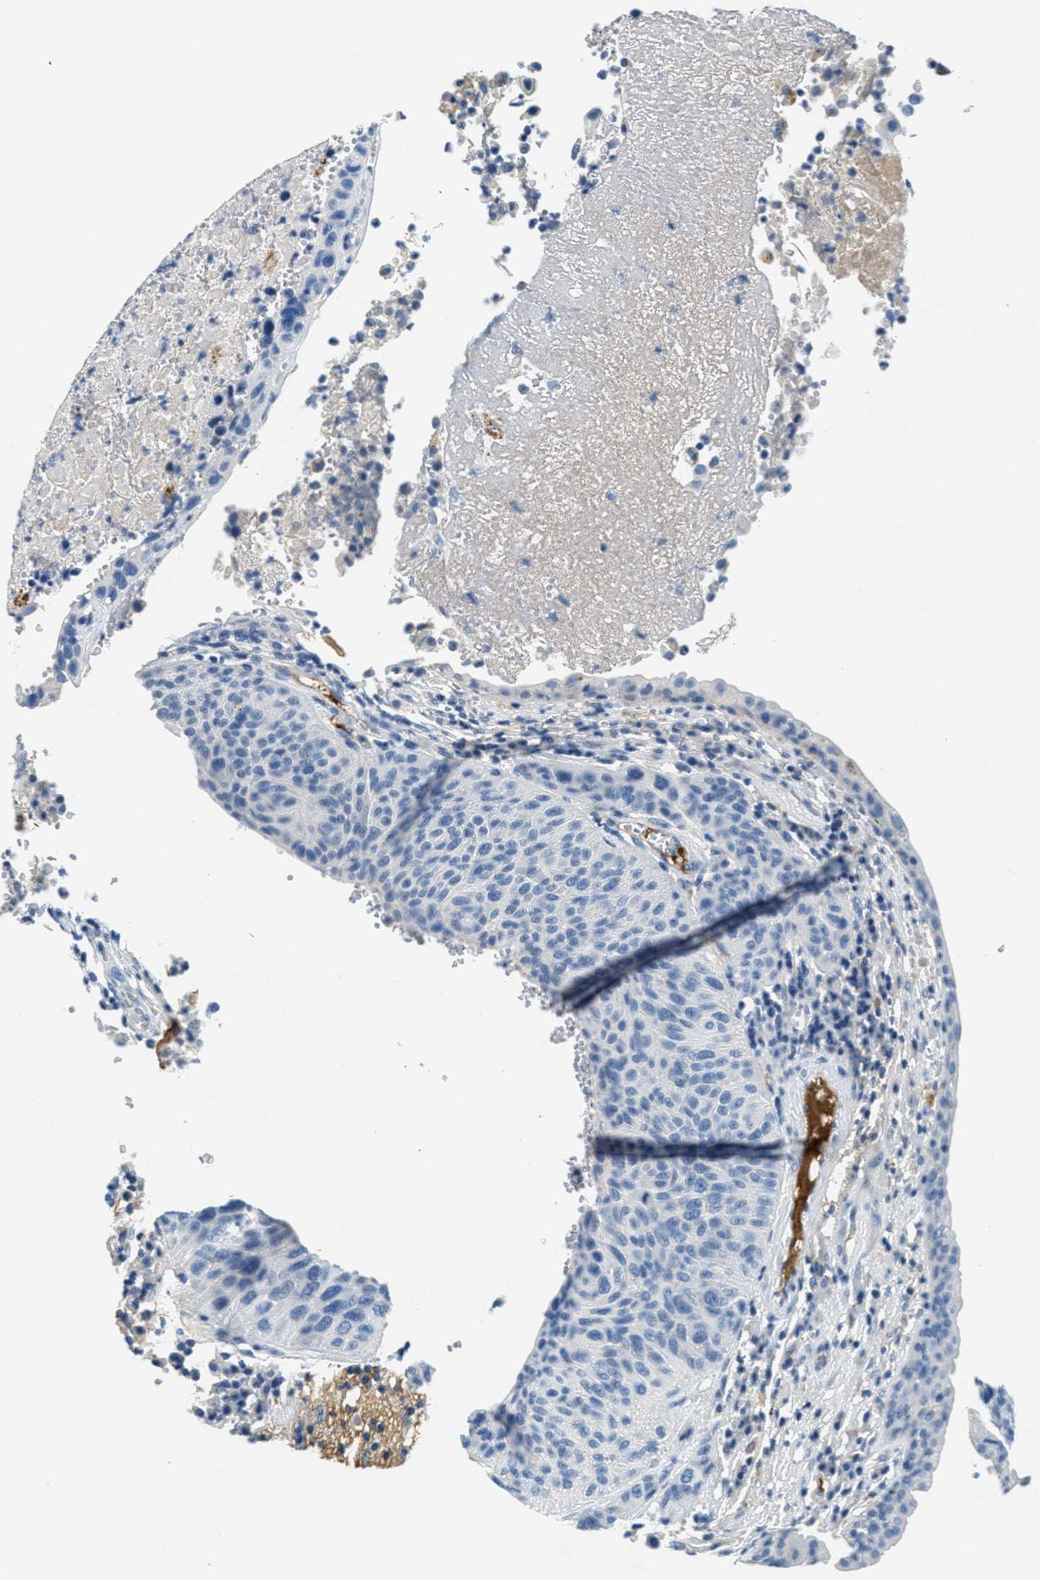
{"staining": {"intensity": "negative", "quantity": "none", "location": "none"}, "tissue": "urothelial cancer", "cell_type": "Tumor cells", "image_type": "cancer", "snomed": [{"axis": "morphology", "description": "Urothelial carcinoma, High grade"}, {"axis": "topography", "description": "Urinary bladder"}], "caption": "Immunohistochemistry micrograph of human urothelial cancer stained for a protein (brown), which demonstrates no expression in tumor cells.", "gene": "A2M", "patient": {"sex": "male", "age": 66}}